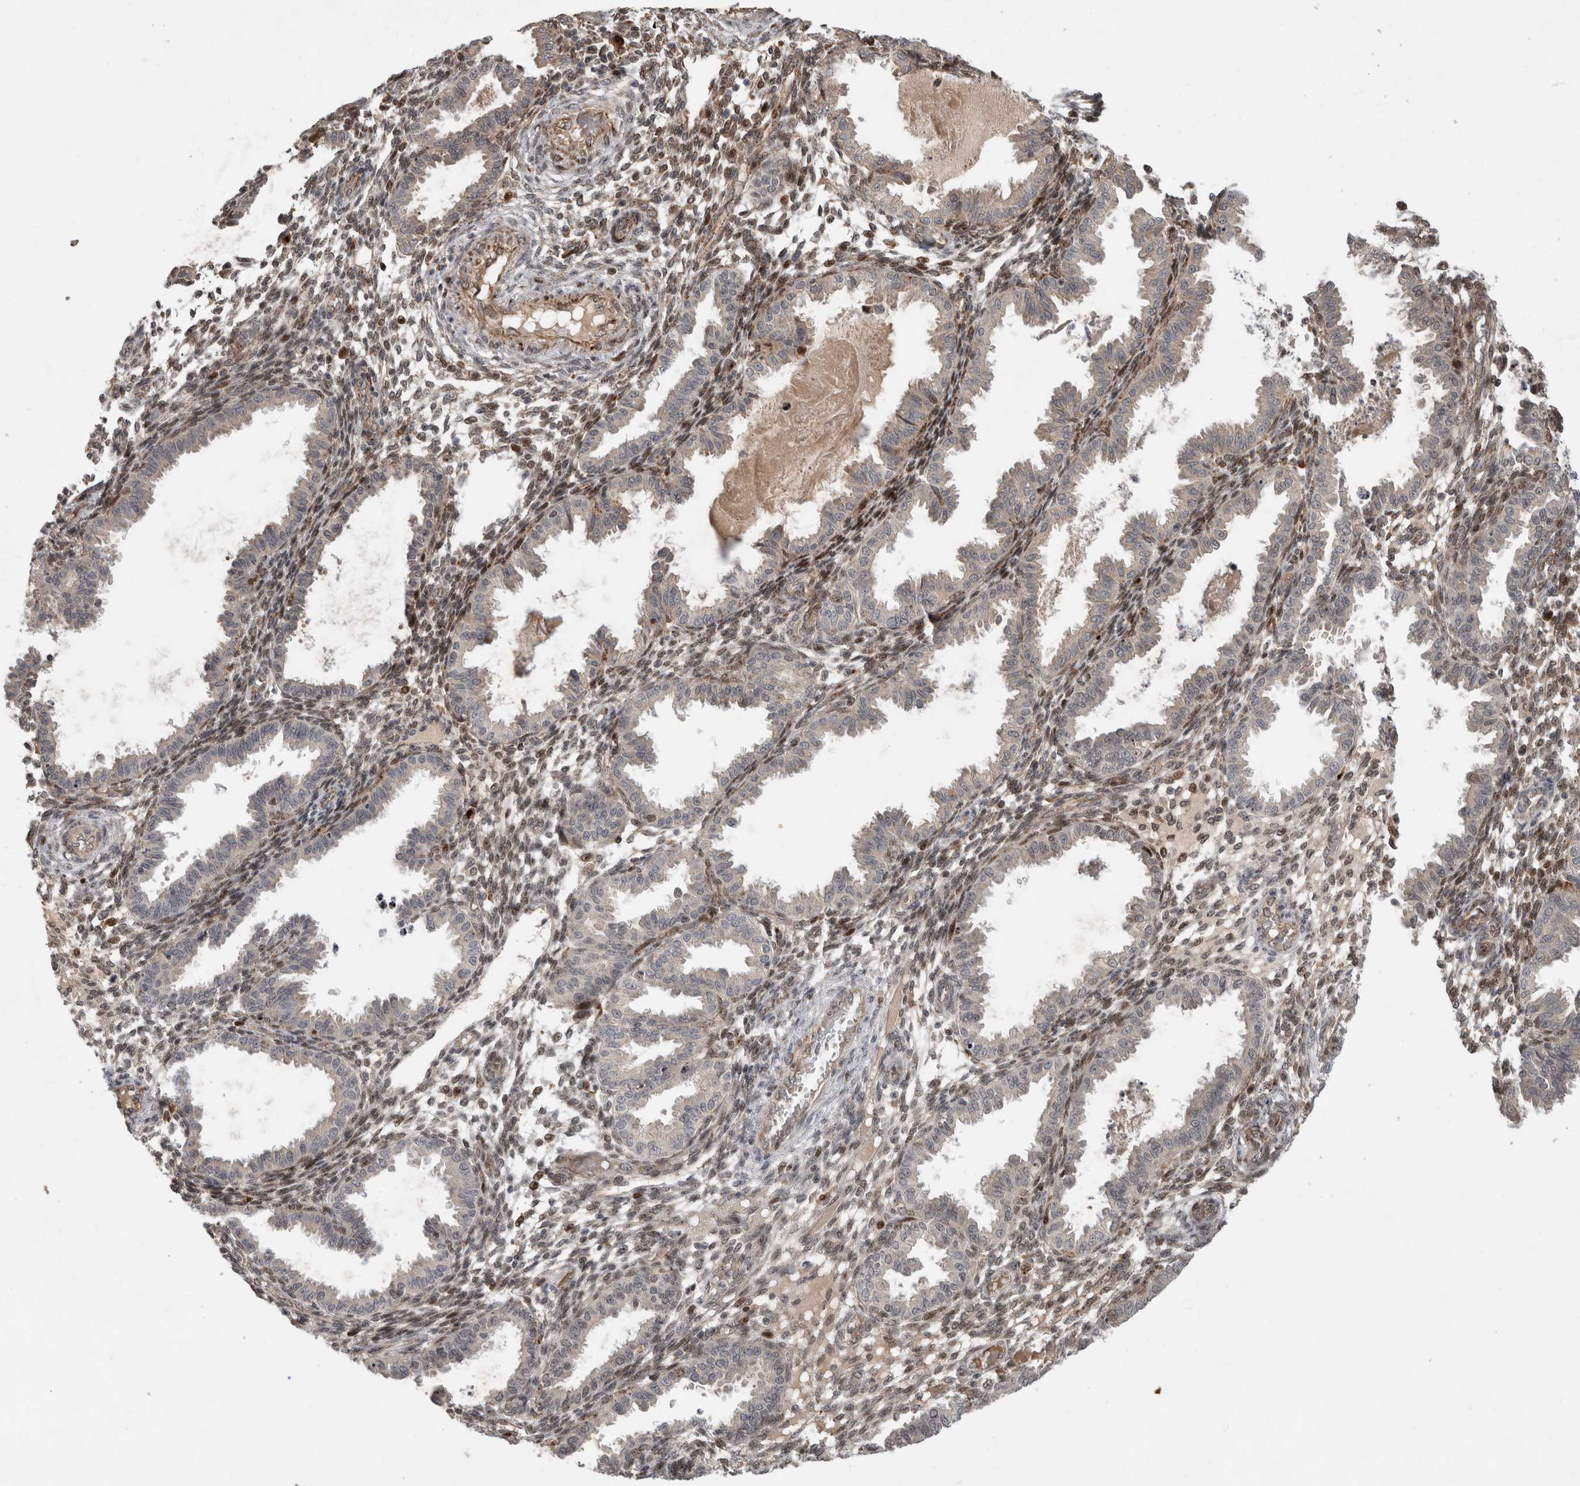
{"staining": {"intensity": "moderate", "quantity": "25%-75%", "location": "cytoplasmic/membranous,nuclear"}, "tissue": "endometrium", "cell_type": "Cells in endometrial stroma", "image_type": "normal", "snomed": [{"axis": "morphology", "description": "Normal tissue, NOS"}, {"axis": "topography", "description": "Endometrium"}], "caption": "A histopathology image of endometrium stained for a protein displays moderate cytoplasmic/membranous,nuclear brown staining in cells in endometrial stroma.", "gene": "INSRR", "patient": {"sex": "female", "age": 33}}